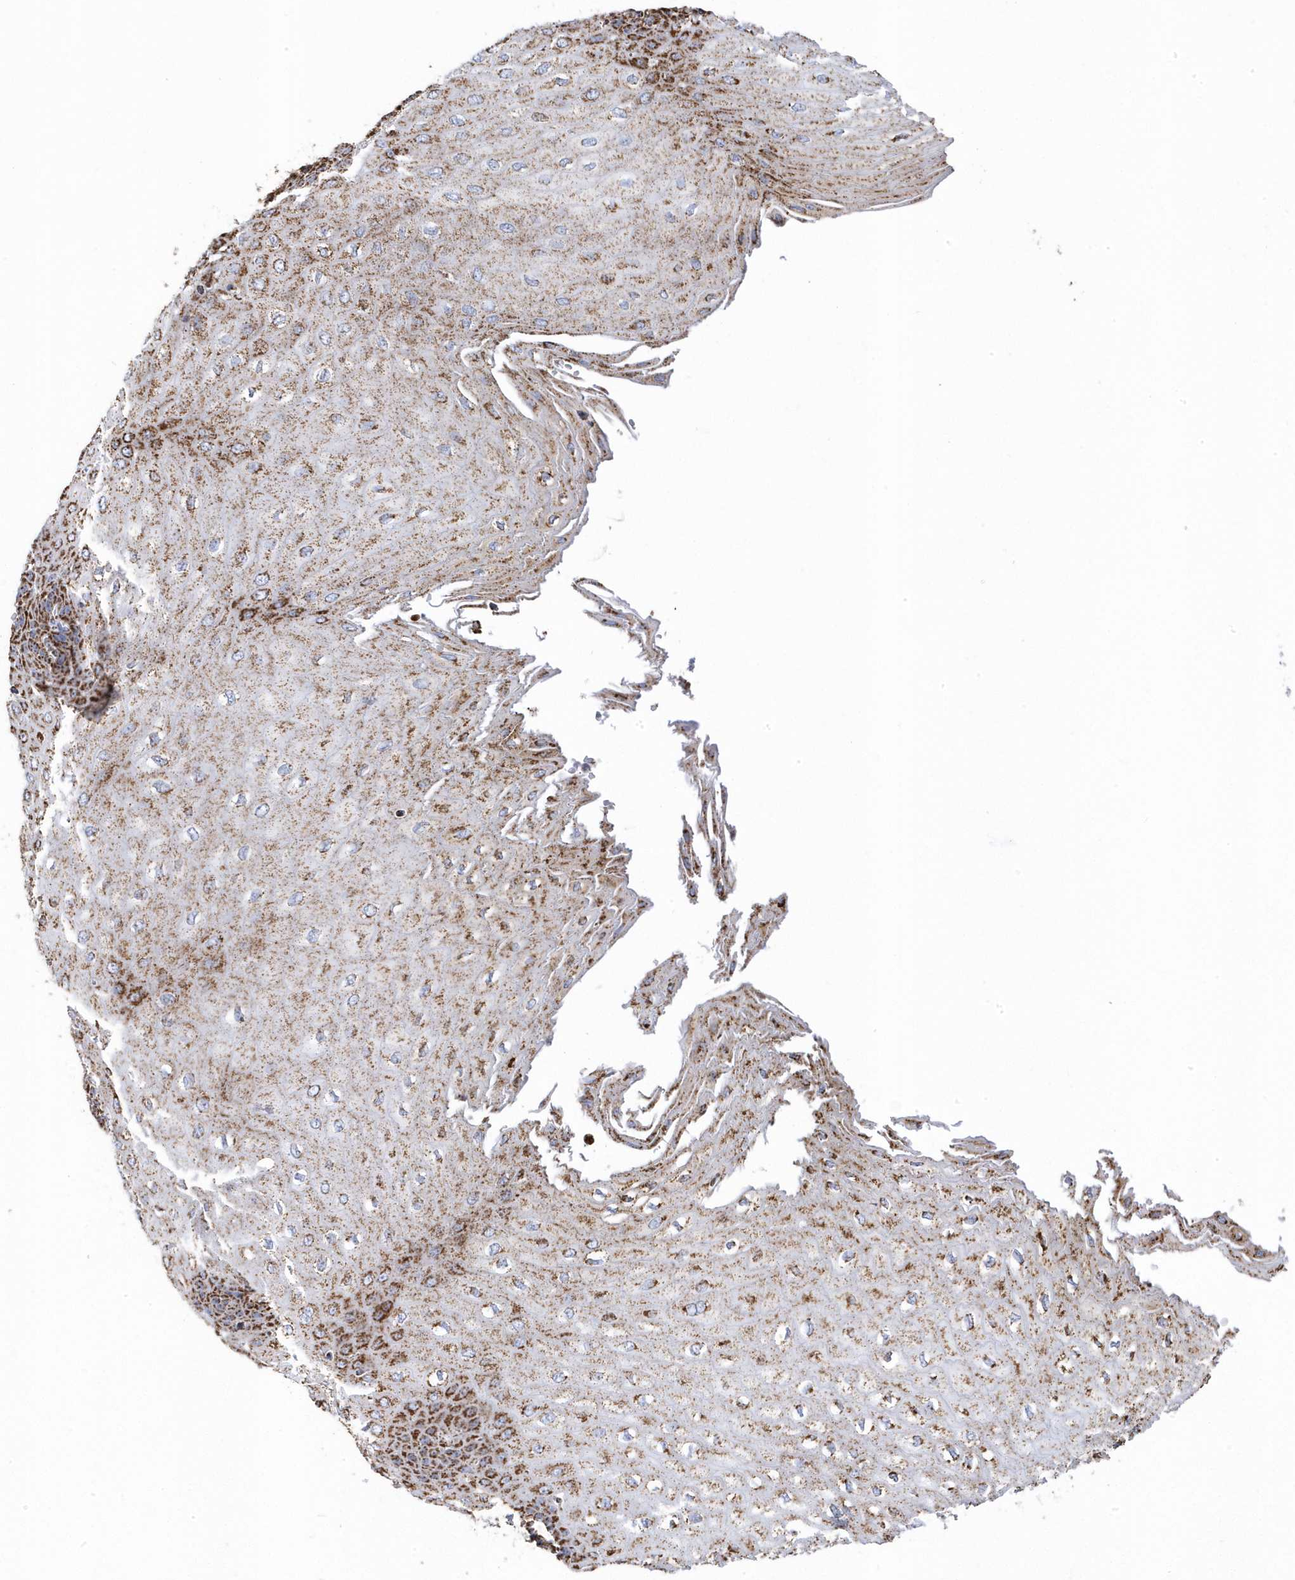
{"staining": {"intensity": "moderate", "quantity": ">75%", "location": "cytoplasmic/membranous"}, "tissue": "esophagus", "cell_type": "Squamous epithelial cells", "image_type": "normal", "snomed": [{"axis": "morphology", "description": "Normal tissue, NOS"}, {"axis": "topography", "description": "Esophagus"}], "caption": "A brown stain shows moderate cytoplasmic/membranous expression of a protein in squamous epithelial cells of unremarkable esophagus.", "gene": "GTPBP8", "patient": {"sex": "male", "age": 60}}